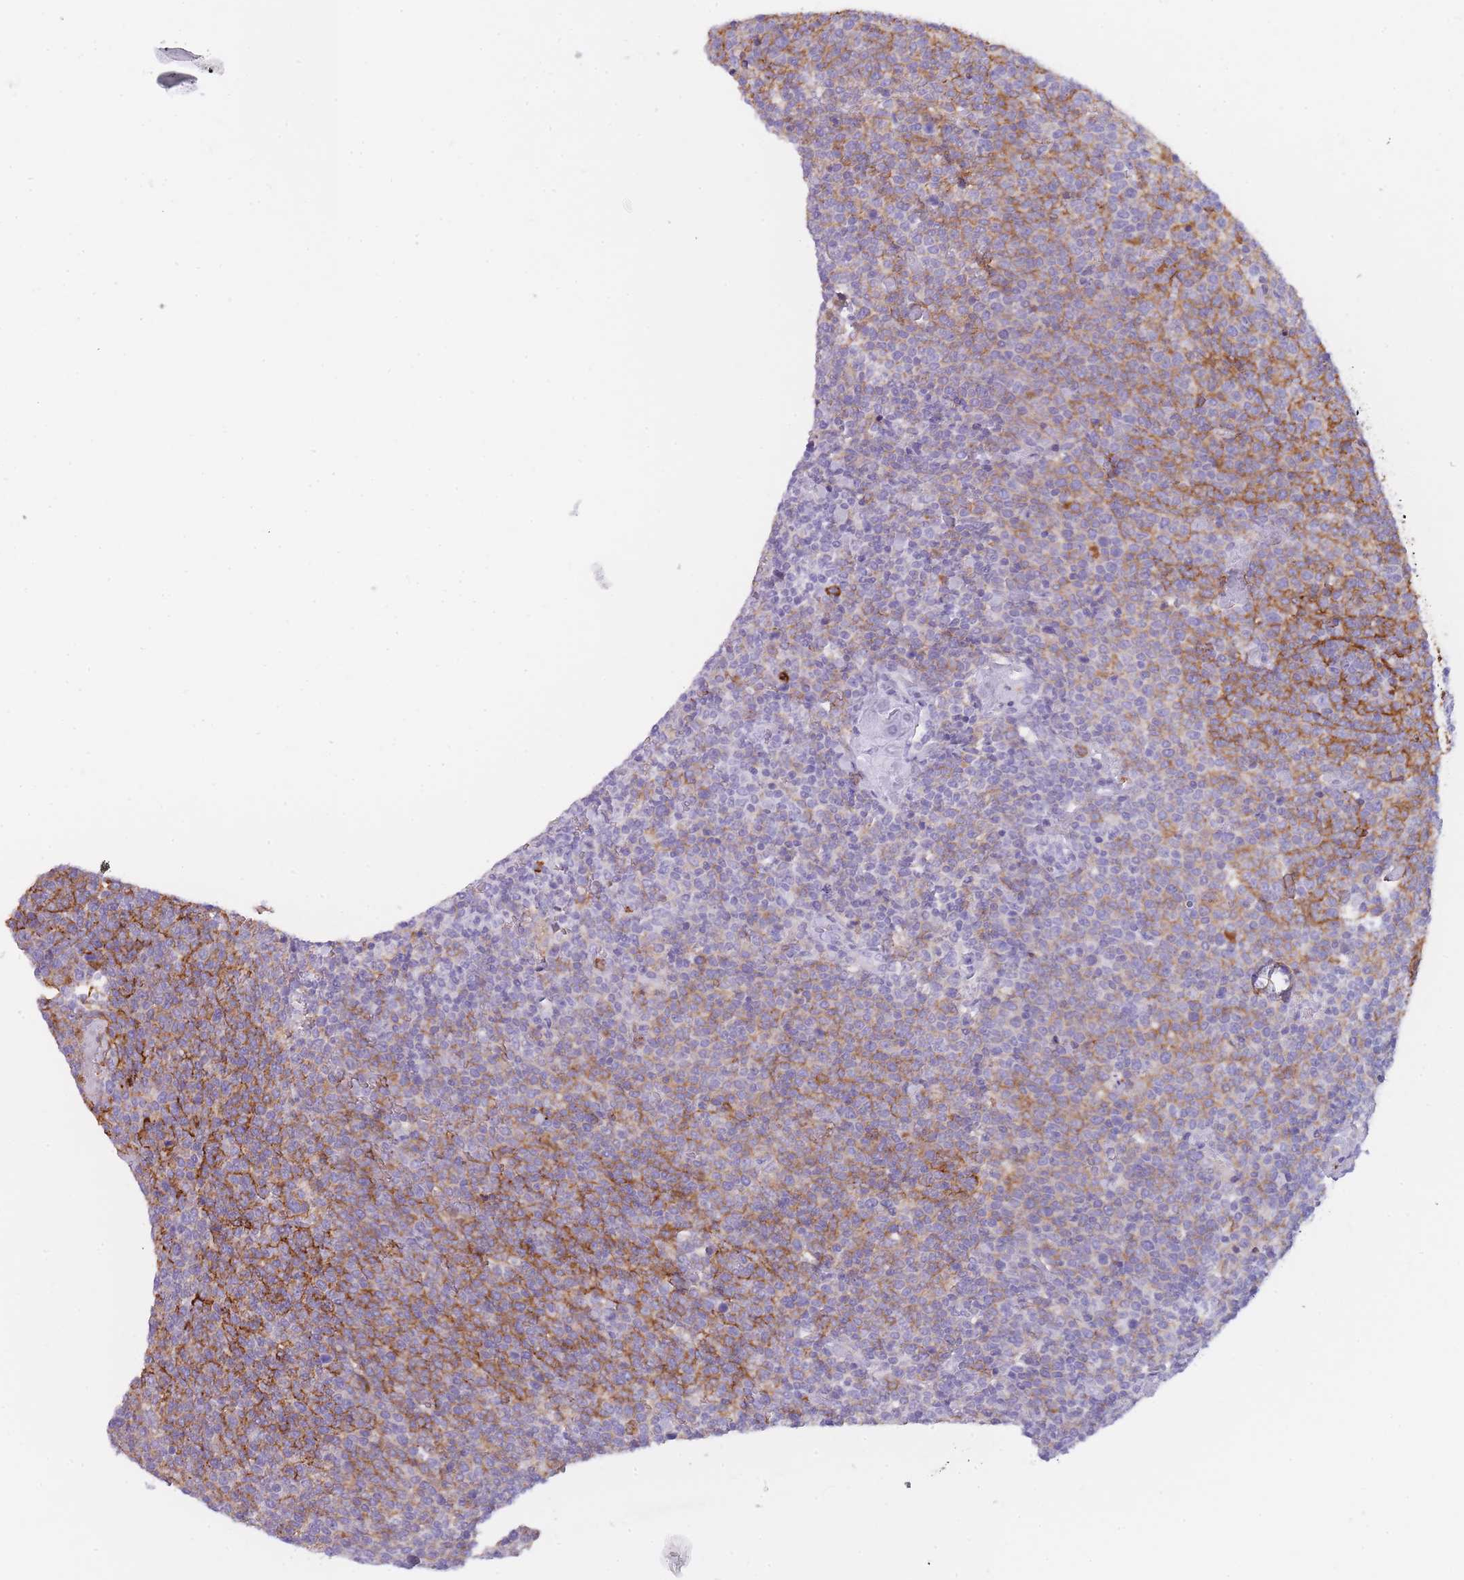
{"staining": {"intensity": "negative", "quantity": "none", "location": "none"}, "tissue": "lymphoma", "cell_type": "Tumor cells", "image_type": "cancer", "snomed": [{"axis": "morphology", "description": "Malignant lymphoma, non-Hodgkin's type, High grade"}, {"axis": "topography", "description": "Lymph node"}], "caption": "IHC of human high-grade malignant lymphoma, non-Hodgkin's type shows no expression in tumor cells.", "gene": "CR1L", "patient": {"sex": "male", "age": 61}}